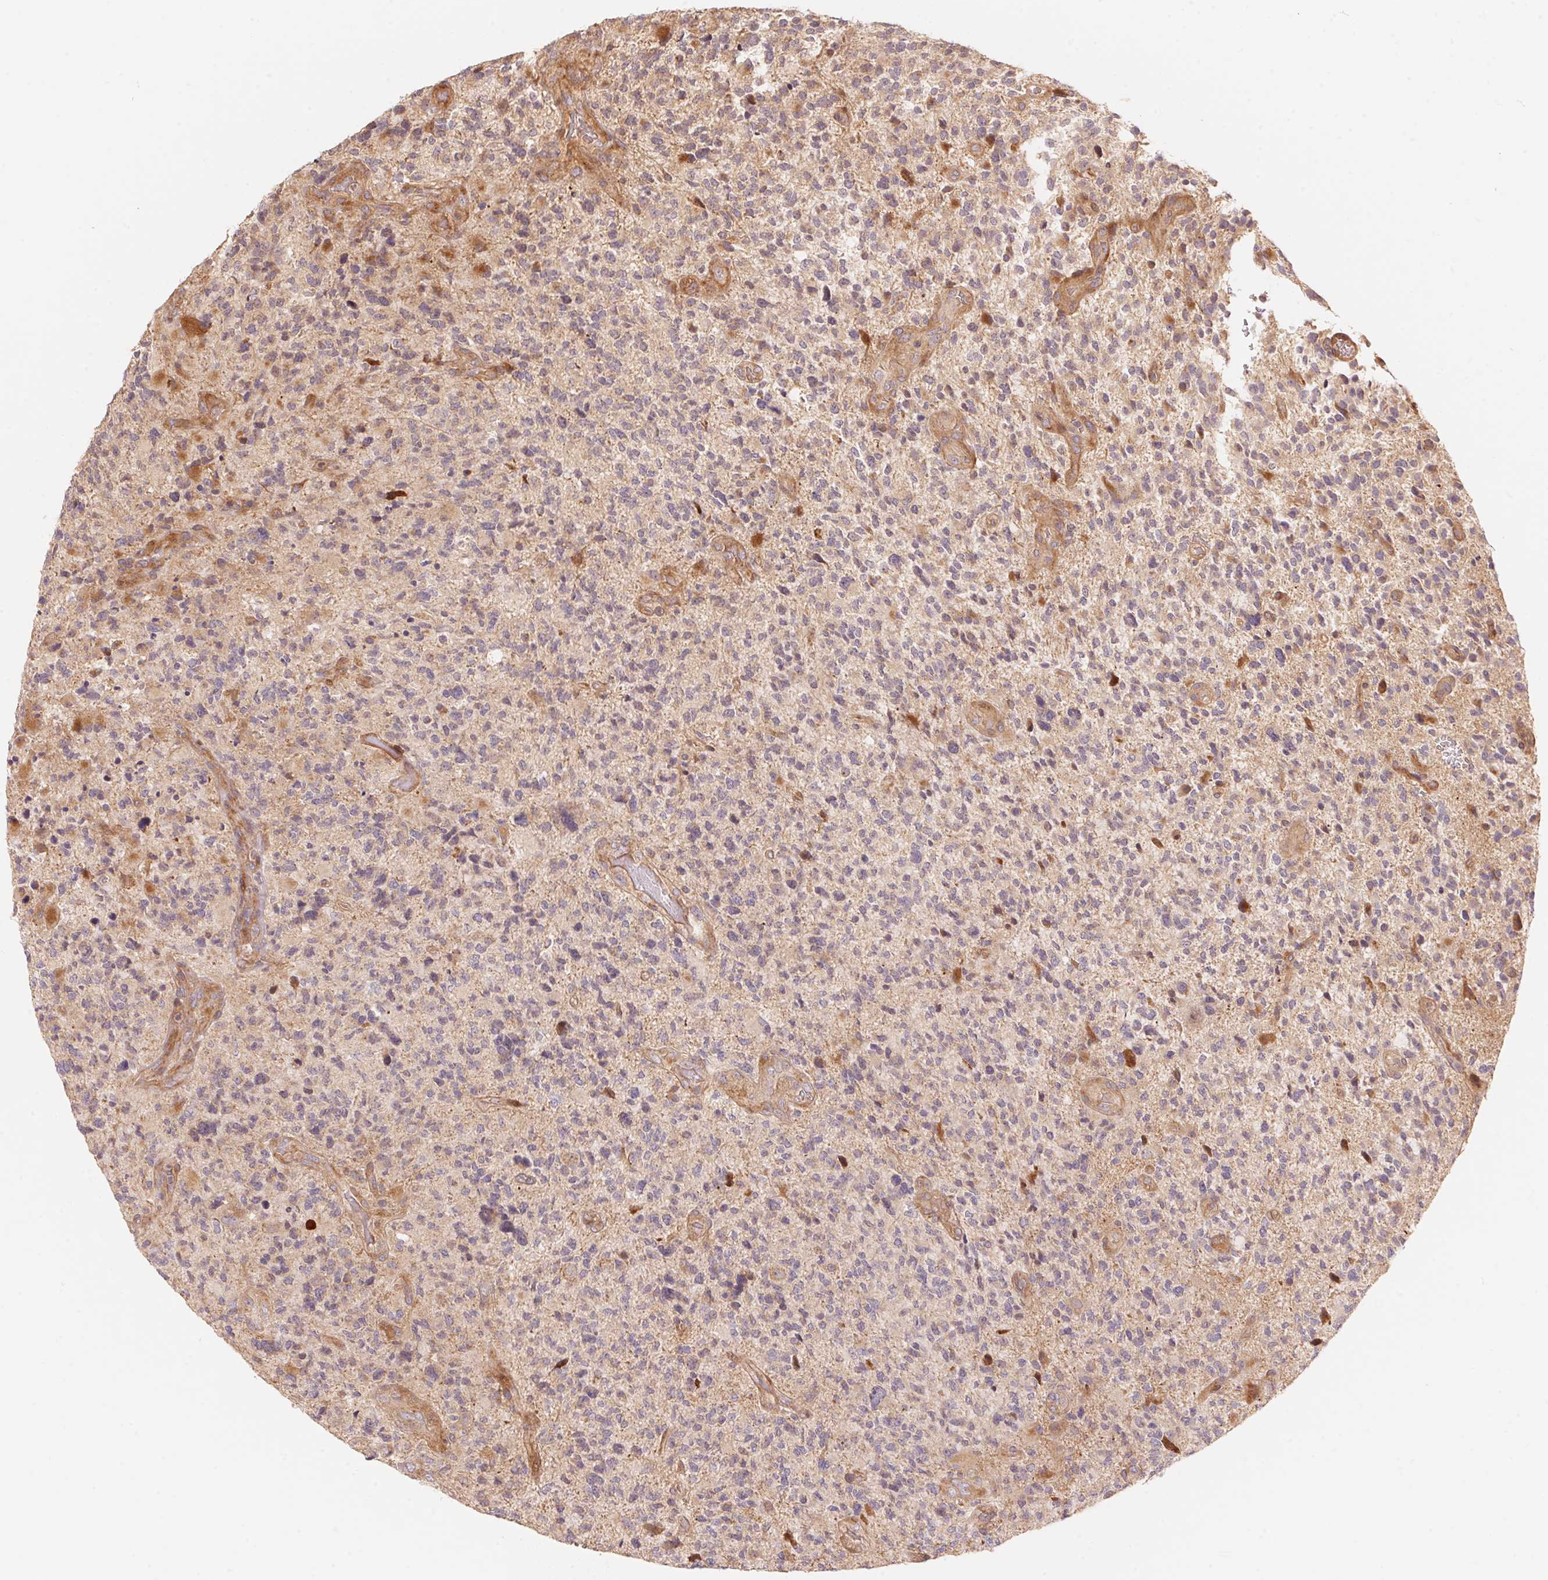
{"staining": {"intensity": "moderate", "quantity": "<25%", "location": "cytoplasmic/membranous"}, "tissue": "glioma", "cell_type": "Tumor cells", "image_type": "cancer", "snomed": [{"axis": "morphology", "description": "Glioma, malignant, High grade"}, {"axis": "topography", "description": "Brain"}], "caption": "A brown stain labels moderate cytoplasmic/membranous positivity of a protein in human glioma tumor cells.", "gene": "TNIP2", "patient": {"sex": "female", "age": 71}}